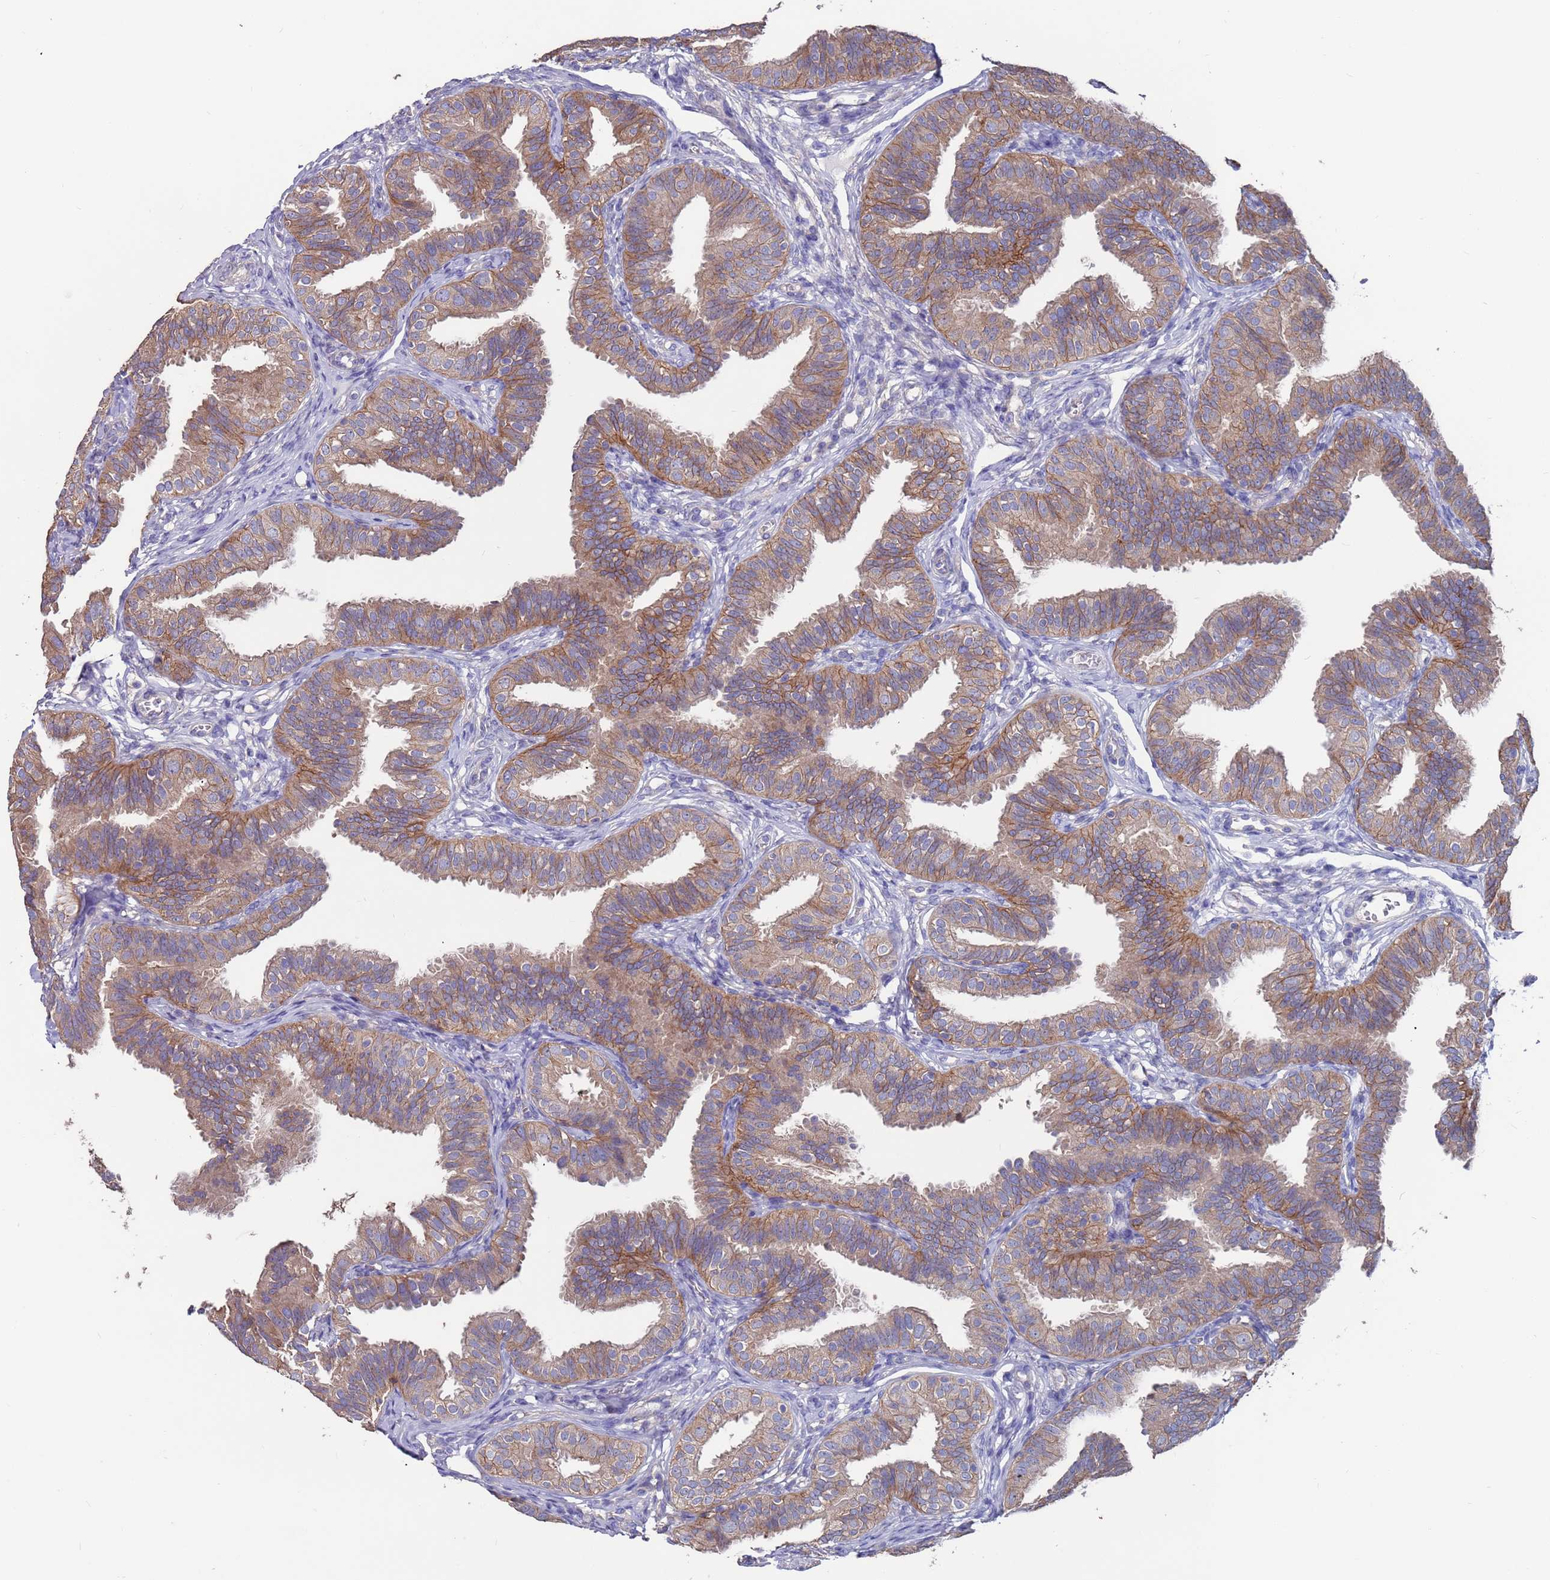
{"staining": {"intensity": "moderate", "quantity": ">75%", "location": "cytoplasmic/membranous"}, "tissue": "fallopian tube", "cell_type": "Glandular cells", "image_type": "normal", "snomed": [{"axis": "morphology", "description": "Normal tissue, NOS"}, {"axis": "topography", "description": "Fallopian tube"}], "caption": "Unremarkable fallopian tube shows moderate cytoplasmic/membranous positivity in approximately >75% of glandular cells, visualized by immunohistochemistry. (DAB (3,3'-diaminobenzidine) = brown stain, brightfield microscopy at high magnification).", "gene": "KRTCAP3", "patient": {"sex": "female", "age": 35}}